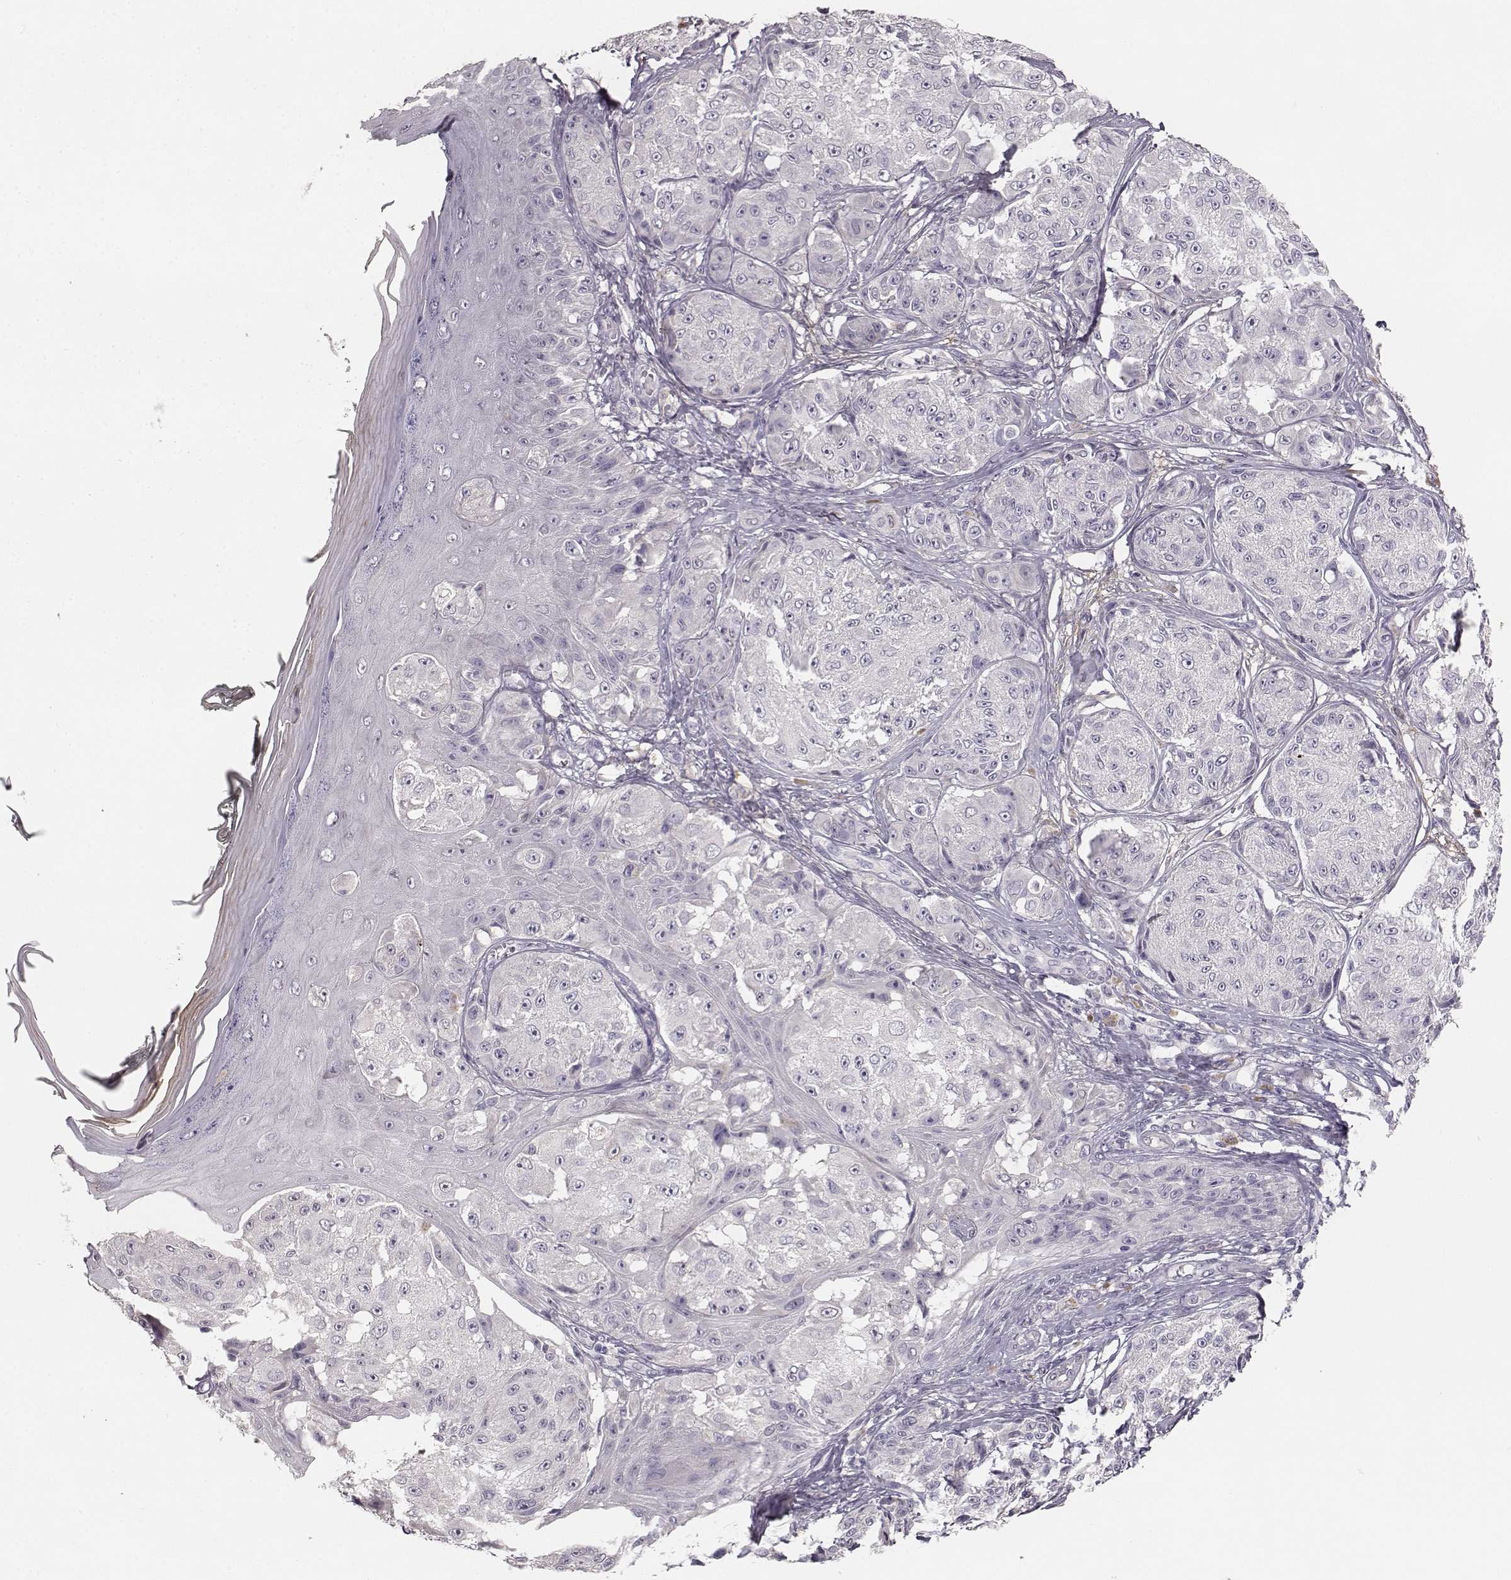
{"staining": {"intensity": "negative", "quantity": "none", "location": "none"}, "tissue": "melanoma", "cell_type": "Tumor cells", "image_type": "cancer", "snomed": [{"axis": "morphology", "description": "Malignant melanoma, NOS"}, {"axis": "topography", "description": "Skin"}], "caption": "Tumor cells show no significant protein staining in melanoma.", "gene": "YJEFN3", "patient": {"sex": "male", "age": 61}}